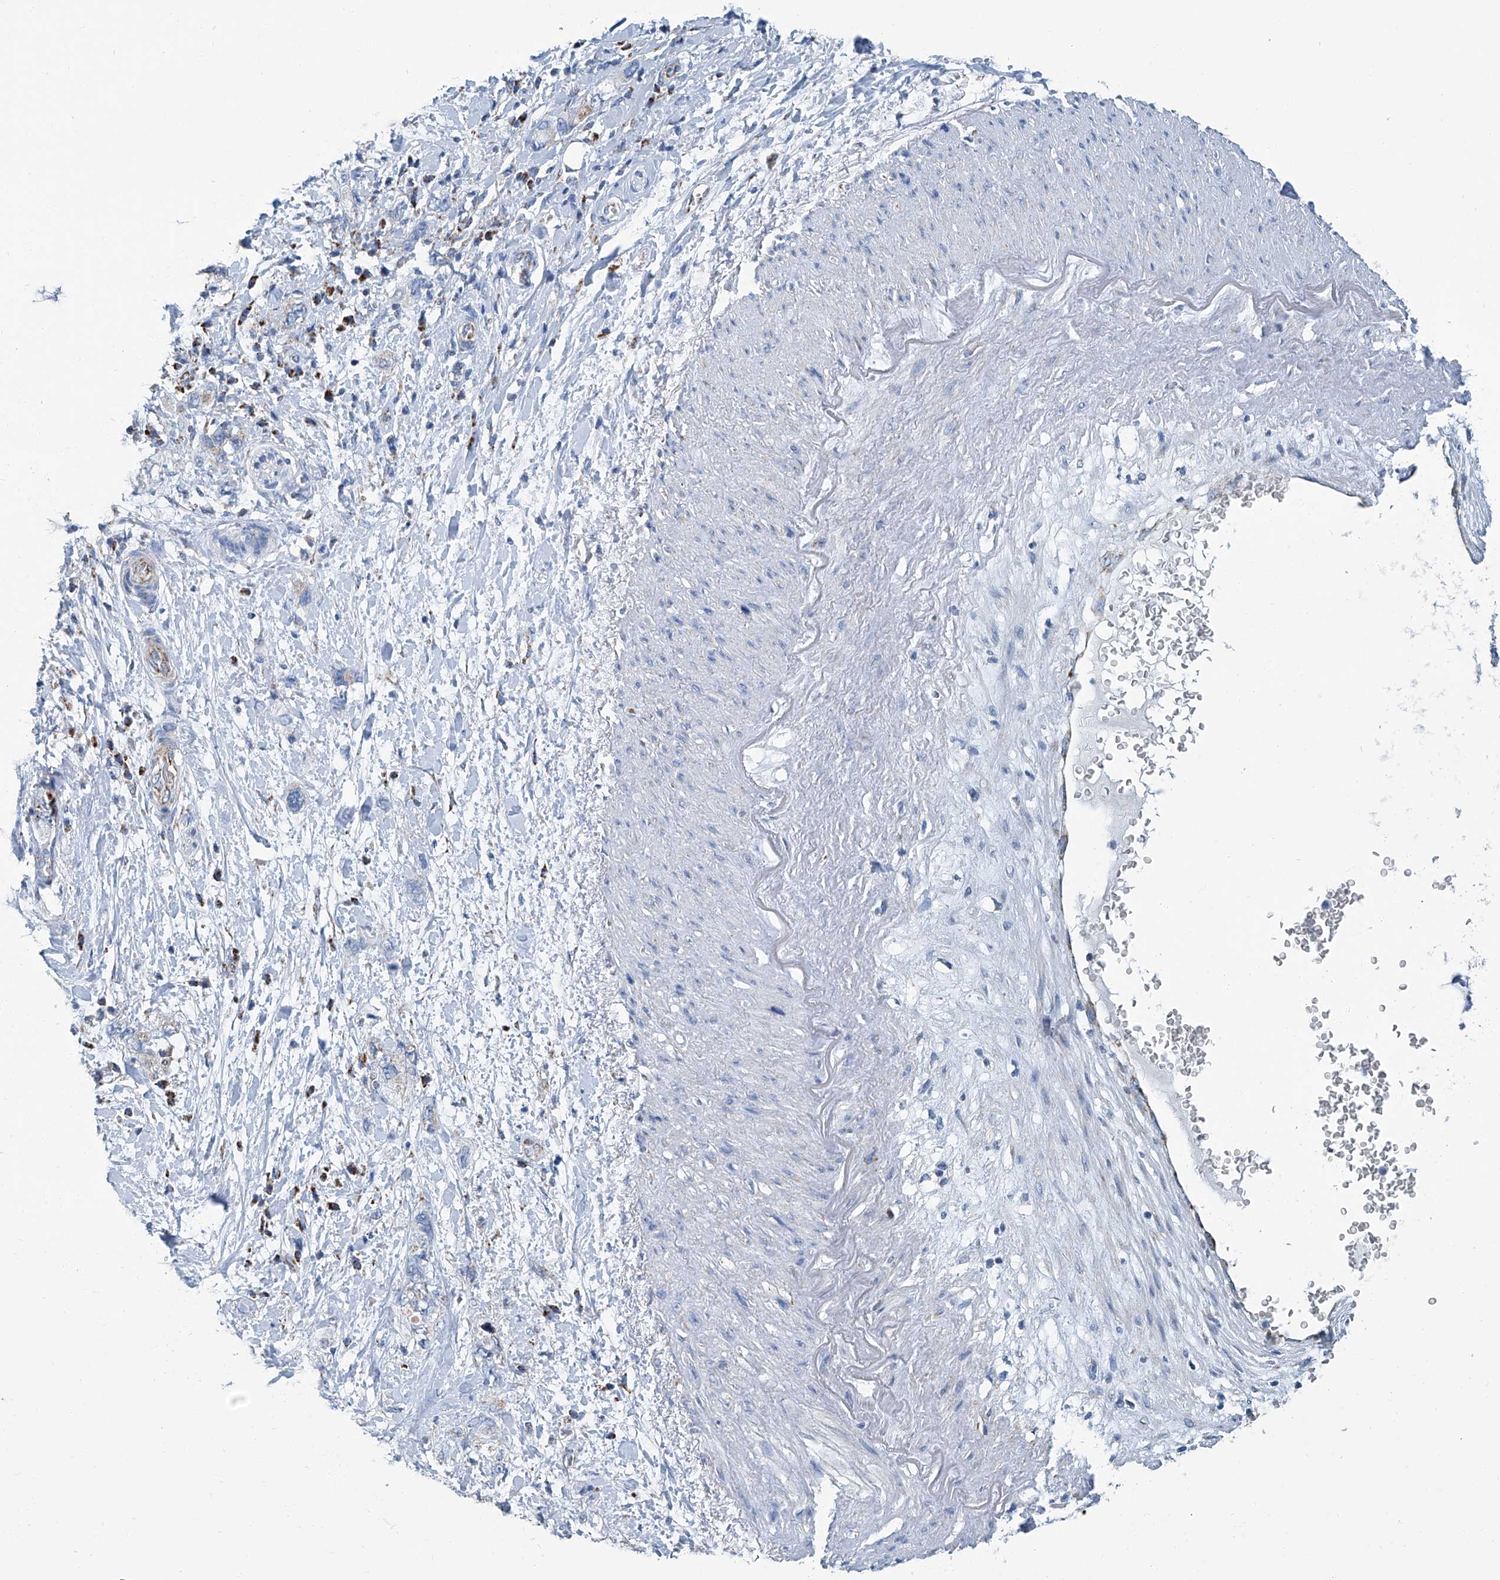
{"staining": {"intensity": "negative", "quantity": "none", "location": "none"}, "tissue": "pancreatic cancer", "cell_type": "Tumor cells", "image_type": "cancer", "snomed": [{"axis": "morphology", "description": "Adenocarcinoma, NOS"}, {"axis": "topography", "description": "Pancreas"}], "caption": "Immunohistochemical staining of human pancreatic cancer displays no significant expression in tumor cells.", "gene": "MT-ND1", "patient": {"sex": "female", "age": 73}}